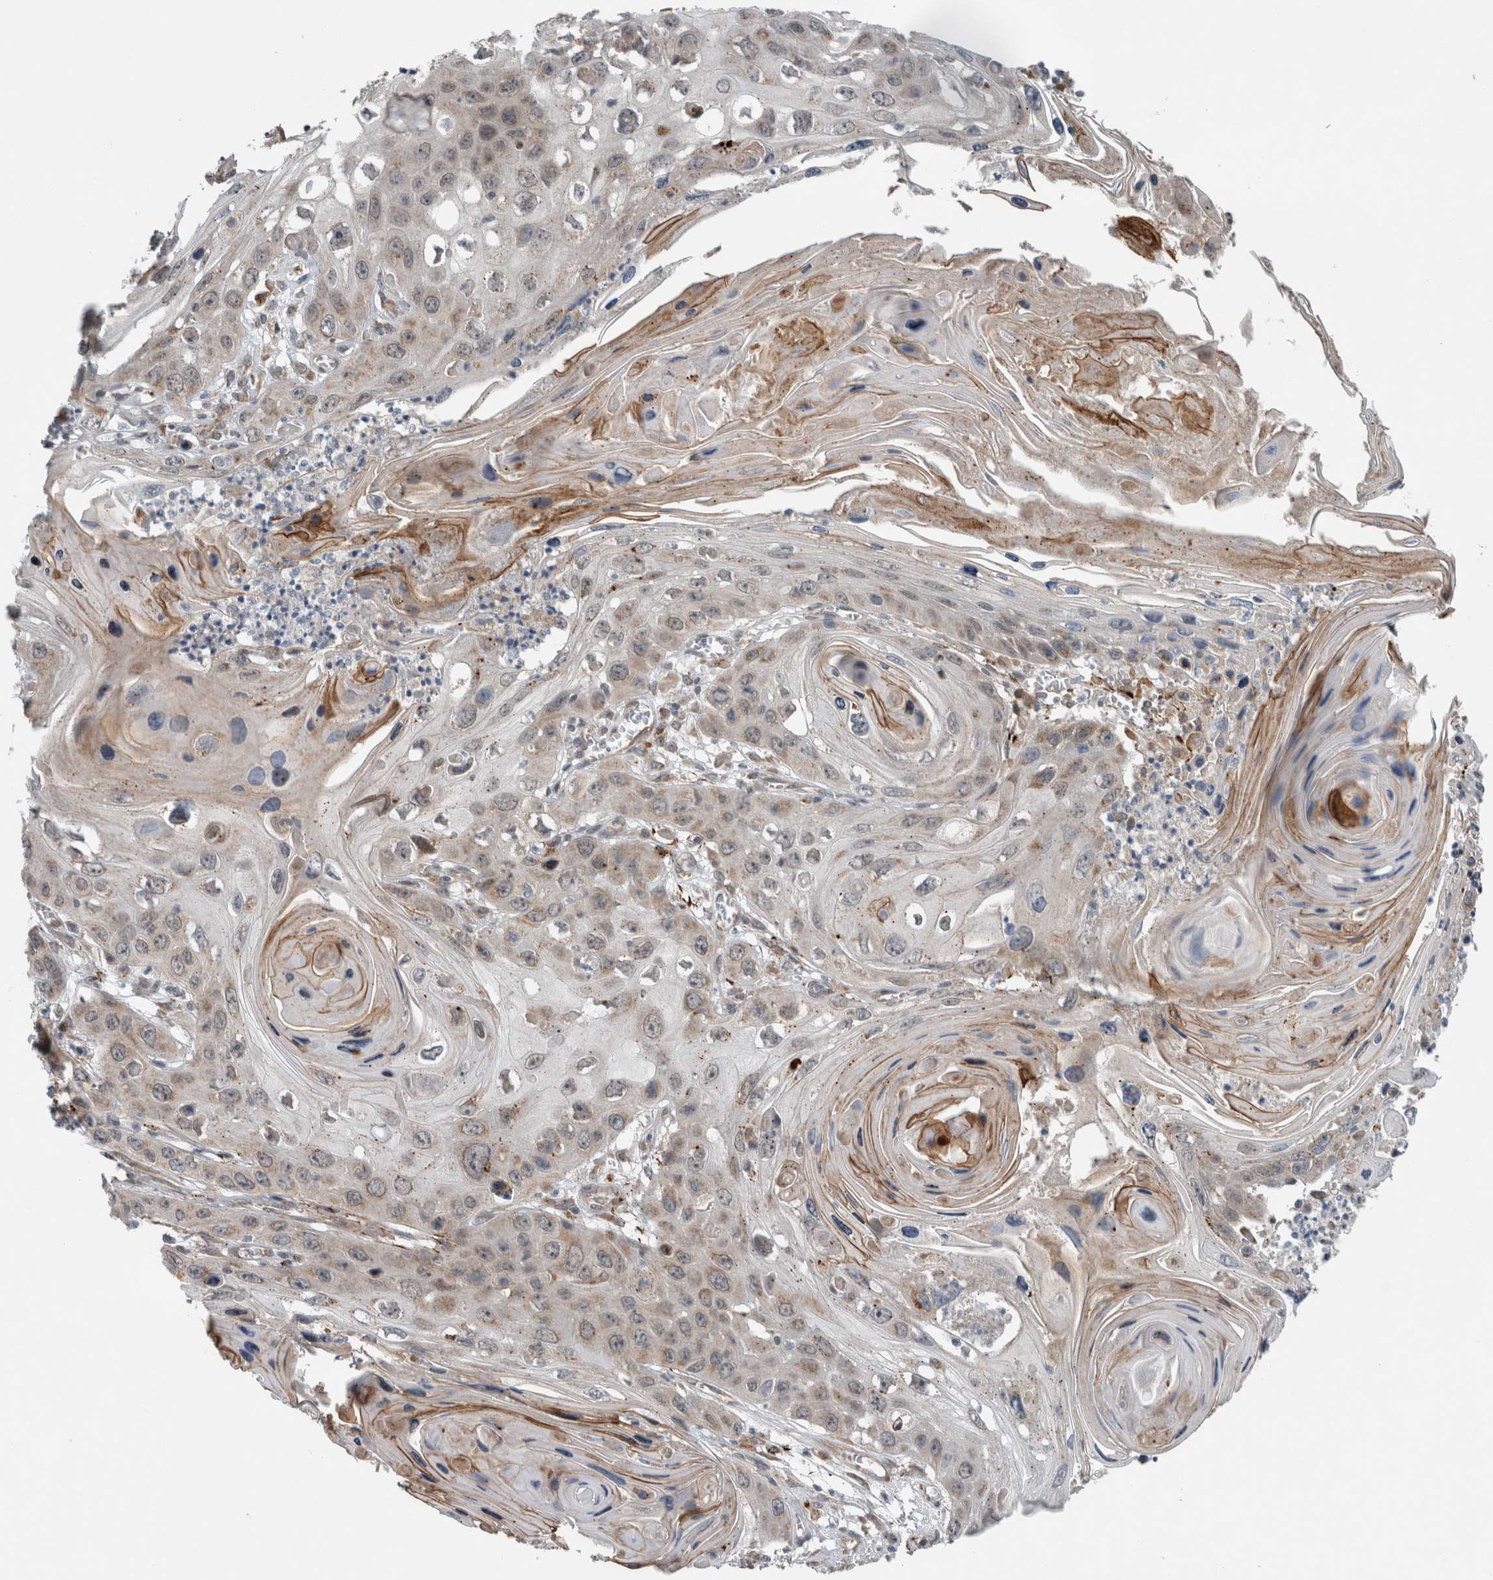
{"staining": {"intensity": "weak", "quantity": "25%-75%", "location": "cytoplasmic/membranous"}, "tissue": "skin cancer", "cell_type": "Tumor cells", "image_type": "cancer", "snomed": [{"axis": "morphology", "description": "Squamous cell carcinoma, NOS"}, {"axis": "topography", "description": "Skin"}], "caption": "Protein positivity by immunohistochemistry (IHC) shows weak cytoplasmic/membranous expression in approximately 25%-75% of tumor cells in squamous cell carcinoma (skin).", "gene": "GBA2", "patient": {"sex": "male", "age": 55}}